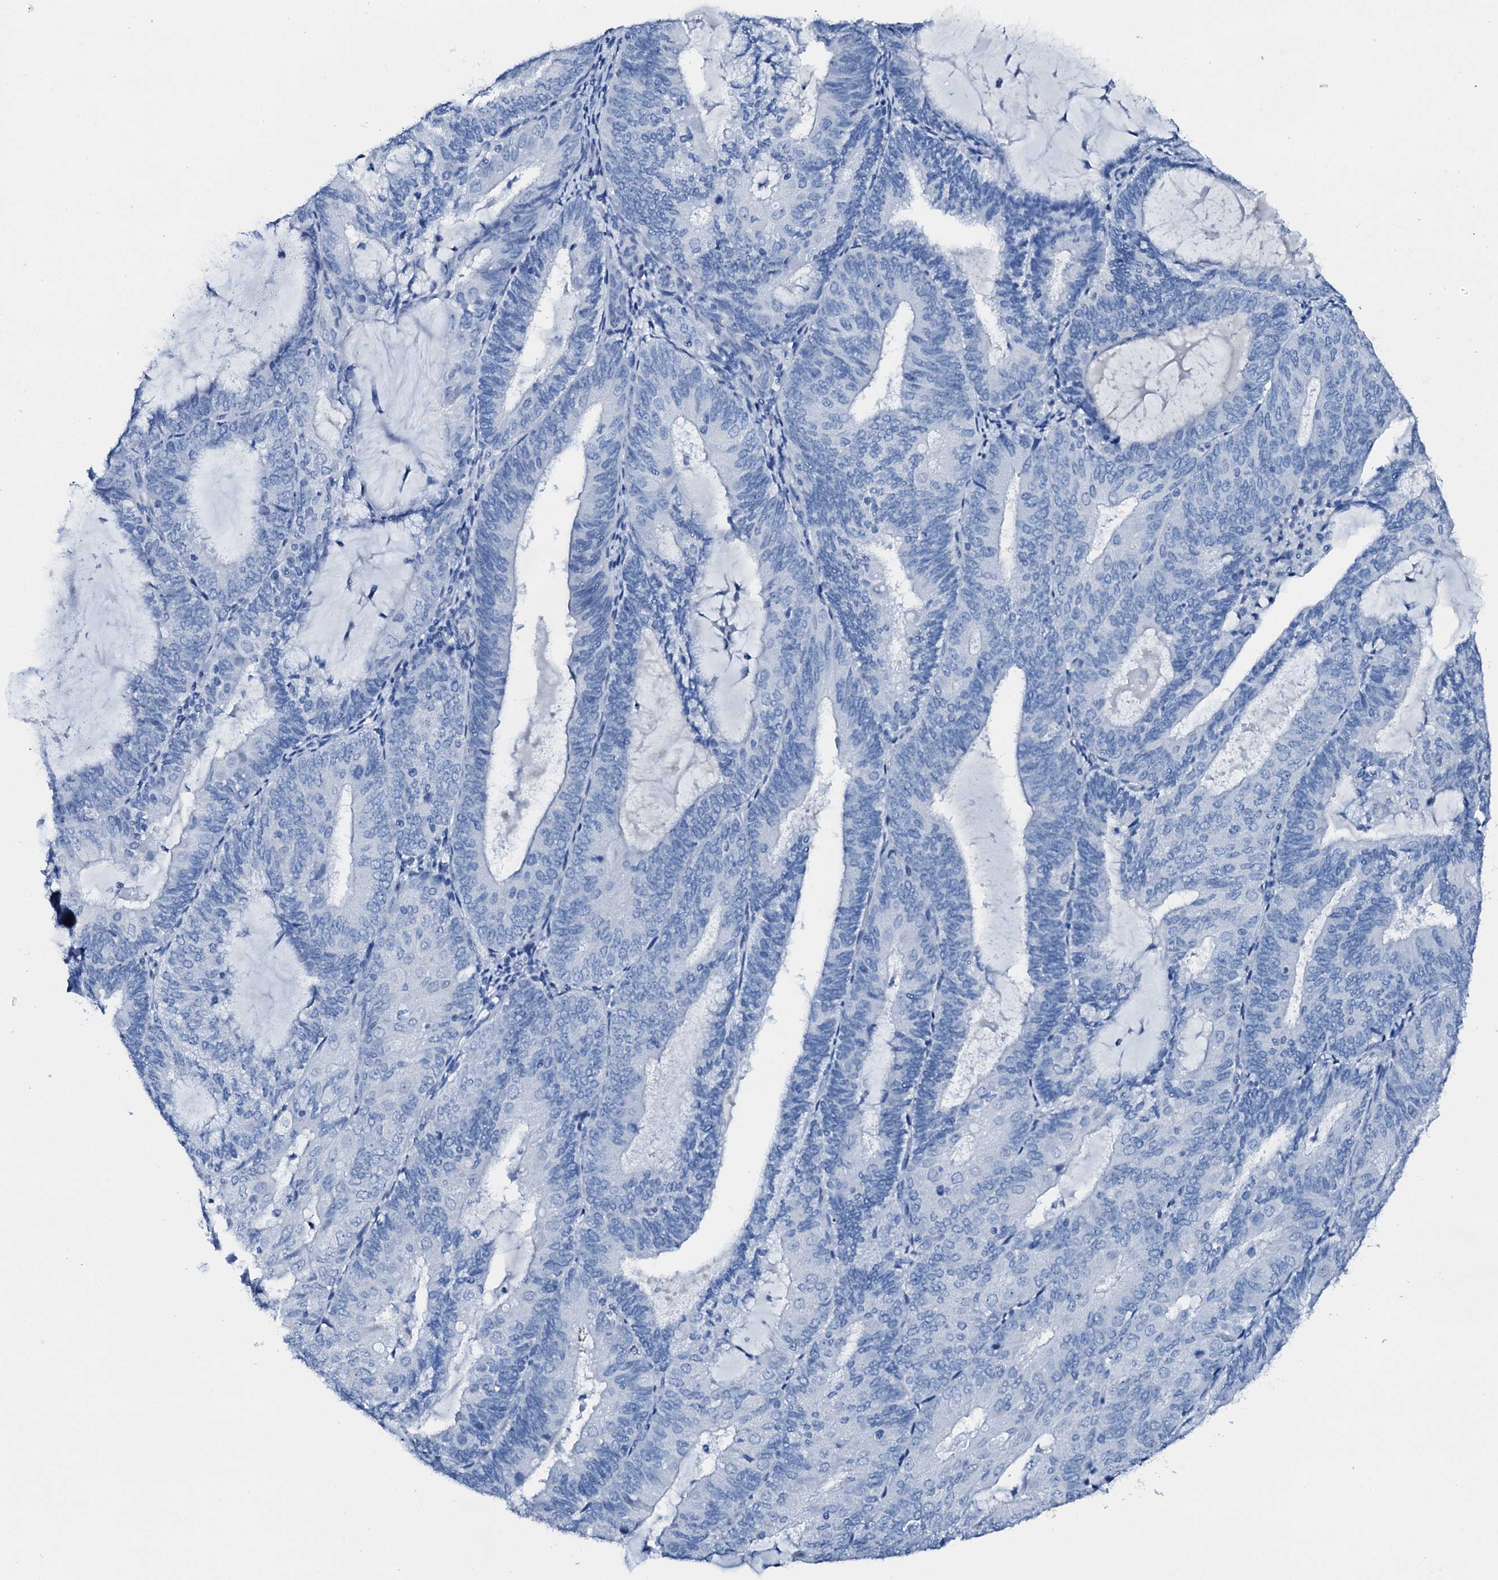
{"staining": {"intensity": "negative", "quantity": "none", "location": "none"}, "tissue": "endometrial cancer", "cell_type": "Tumor cells", "image_type": "cancer", "snomed": [{"axis": "morphology", "description": "Adenocarcinoma, NOS"}, {"axis": "topography", "description": "Endometrium"}], "caption": "Immunohistochemistry histopathology image of neoplastic tissue: endometrial cancer stained with DAB shows no significant protein expression in tumor cells. The staining is performed using DAB brown chromogen with nuclei counter-stained in using hematoxylin.", "gene": "PTH", "patient": {"sex": "female", "age": 81}}